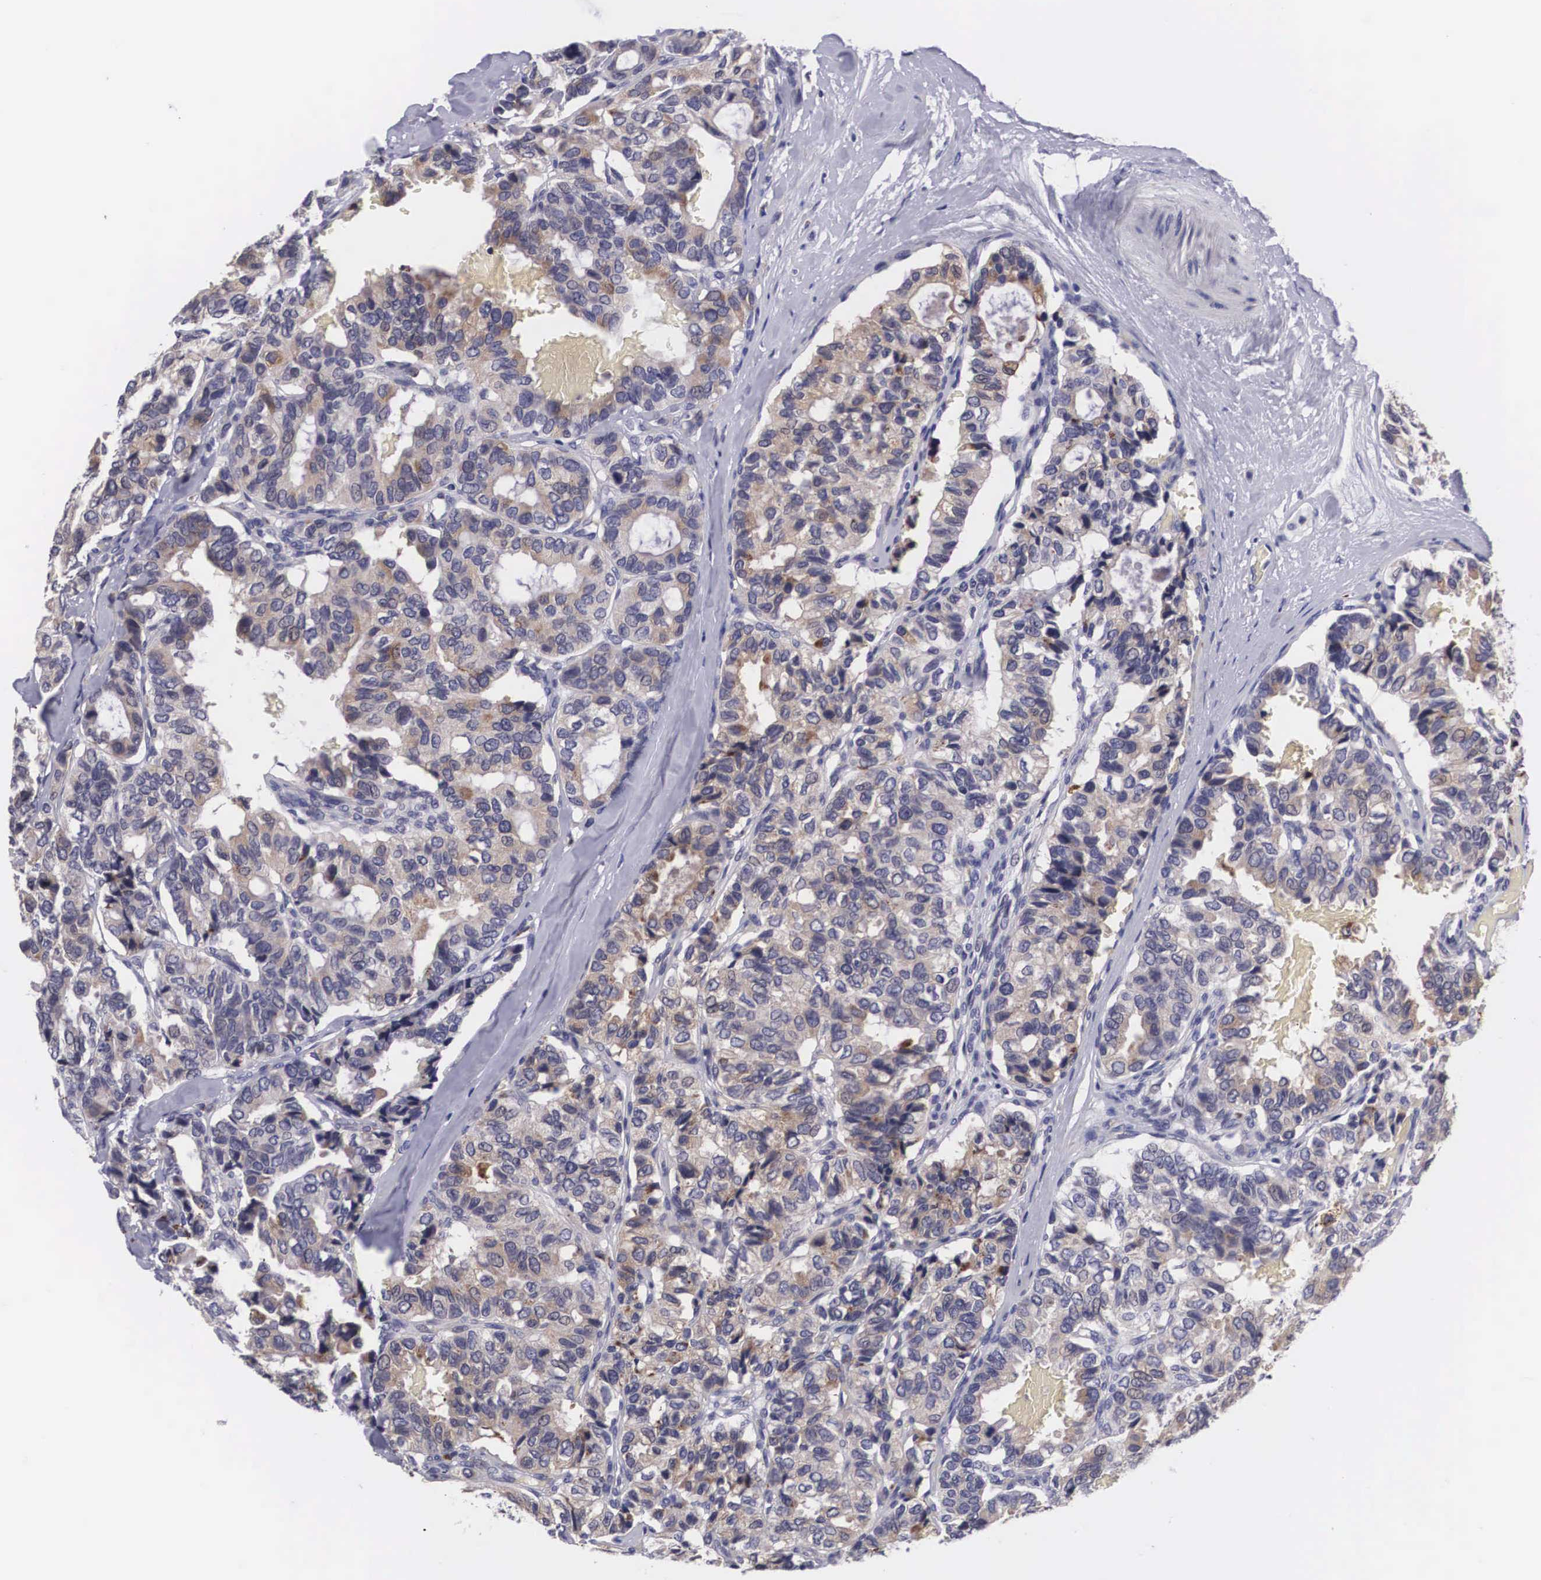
{"staining": {"intensity": "moderate", "quantity": "25%-75%", "location": "cytoplasmic/membranous"}, "tissue": "breast cancer", "cell_type": "Tumor cells", "image_type": "cancer", "snomed": [{"axis": "morphology", "description": "Duct carcinoma"}, {"axis": "topography", "description": "Breast"}], "caption": "There is medium levels of moderate cytoplasmic/membranous expression in tumor cells of breast cancer (intraductal carcinoma), as demonstrated by immunohistochemical staining (brown color).", "gene": "CRELD2", "patient": {"sex": "female", "age": 69}}